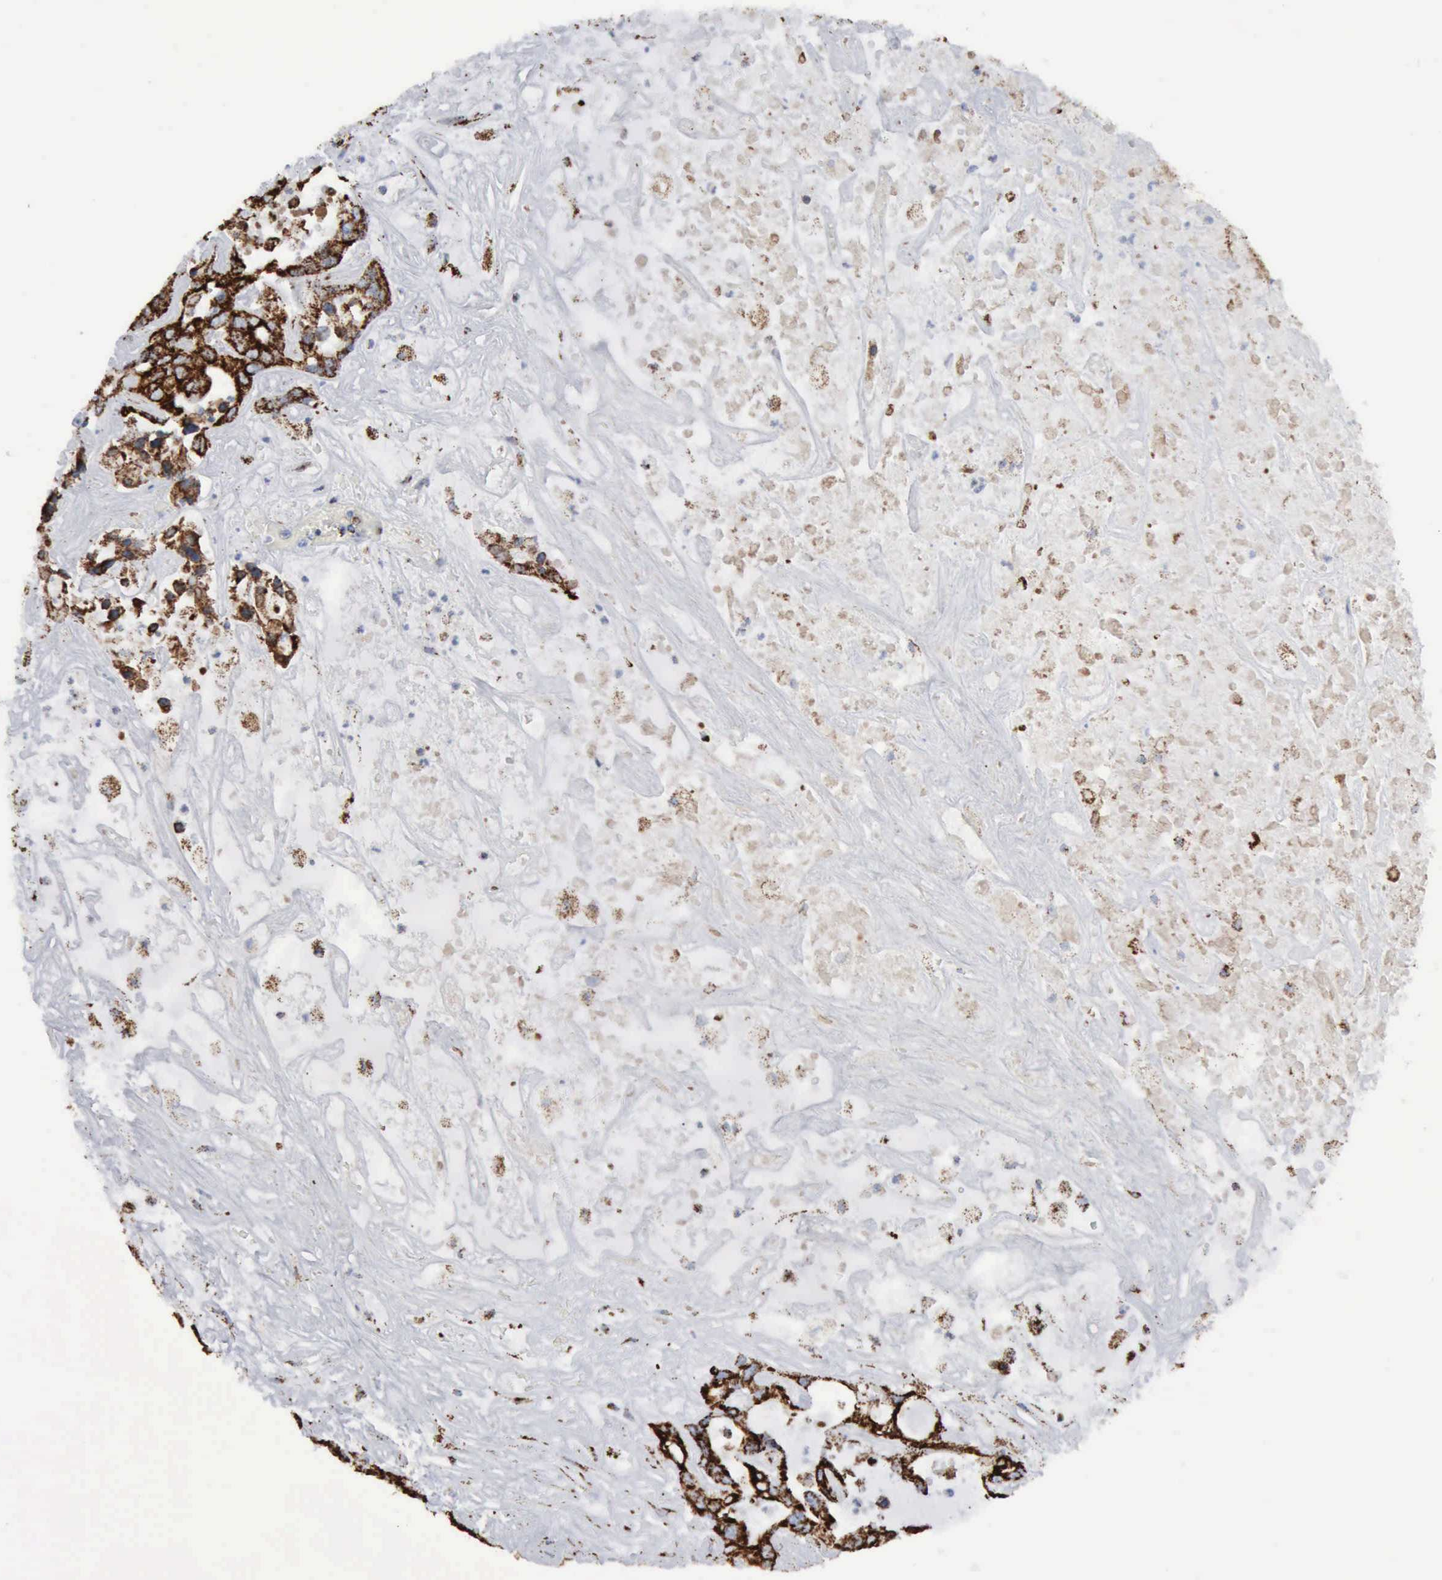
{"staining": {"intensity": "strong", "quantity": ">75%", "location": "cytoplasmic/membranous"}, "tissue": "liver cancer", "cell_type": "Tumor cells", "image_type": "cancer", "snomed": [{"axis": "morphology", "description": "Cholangiocarcinoma"}, {"axis": "topography", "description": "Liver"}], "caption": "Immunohistochemistry (IHC) of cholangiocarcinoma (liver) exhibits high levels of strong cytoplasmic/membranous expression in approximately >75% of tumor cells.", "gene": "ACO2", "patient": {"sex": "female", "age": 65}}